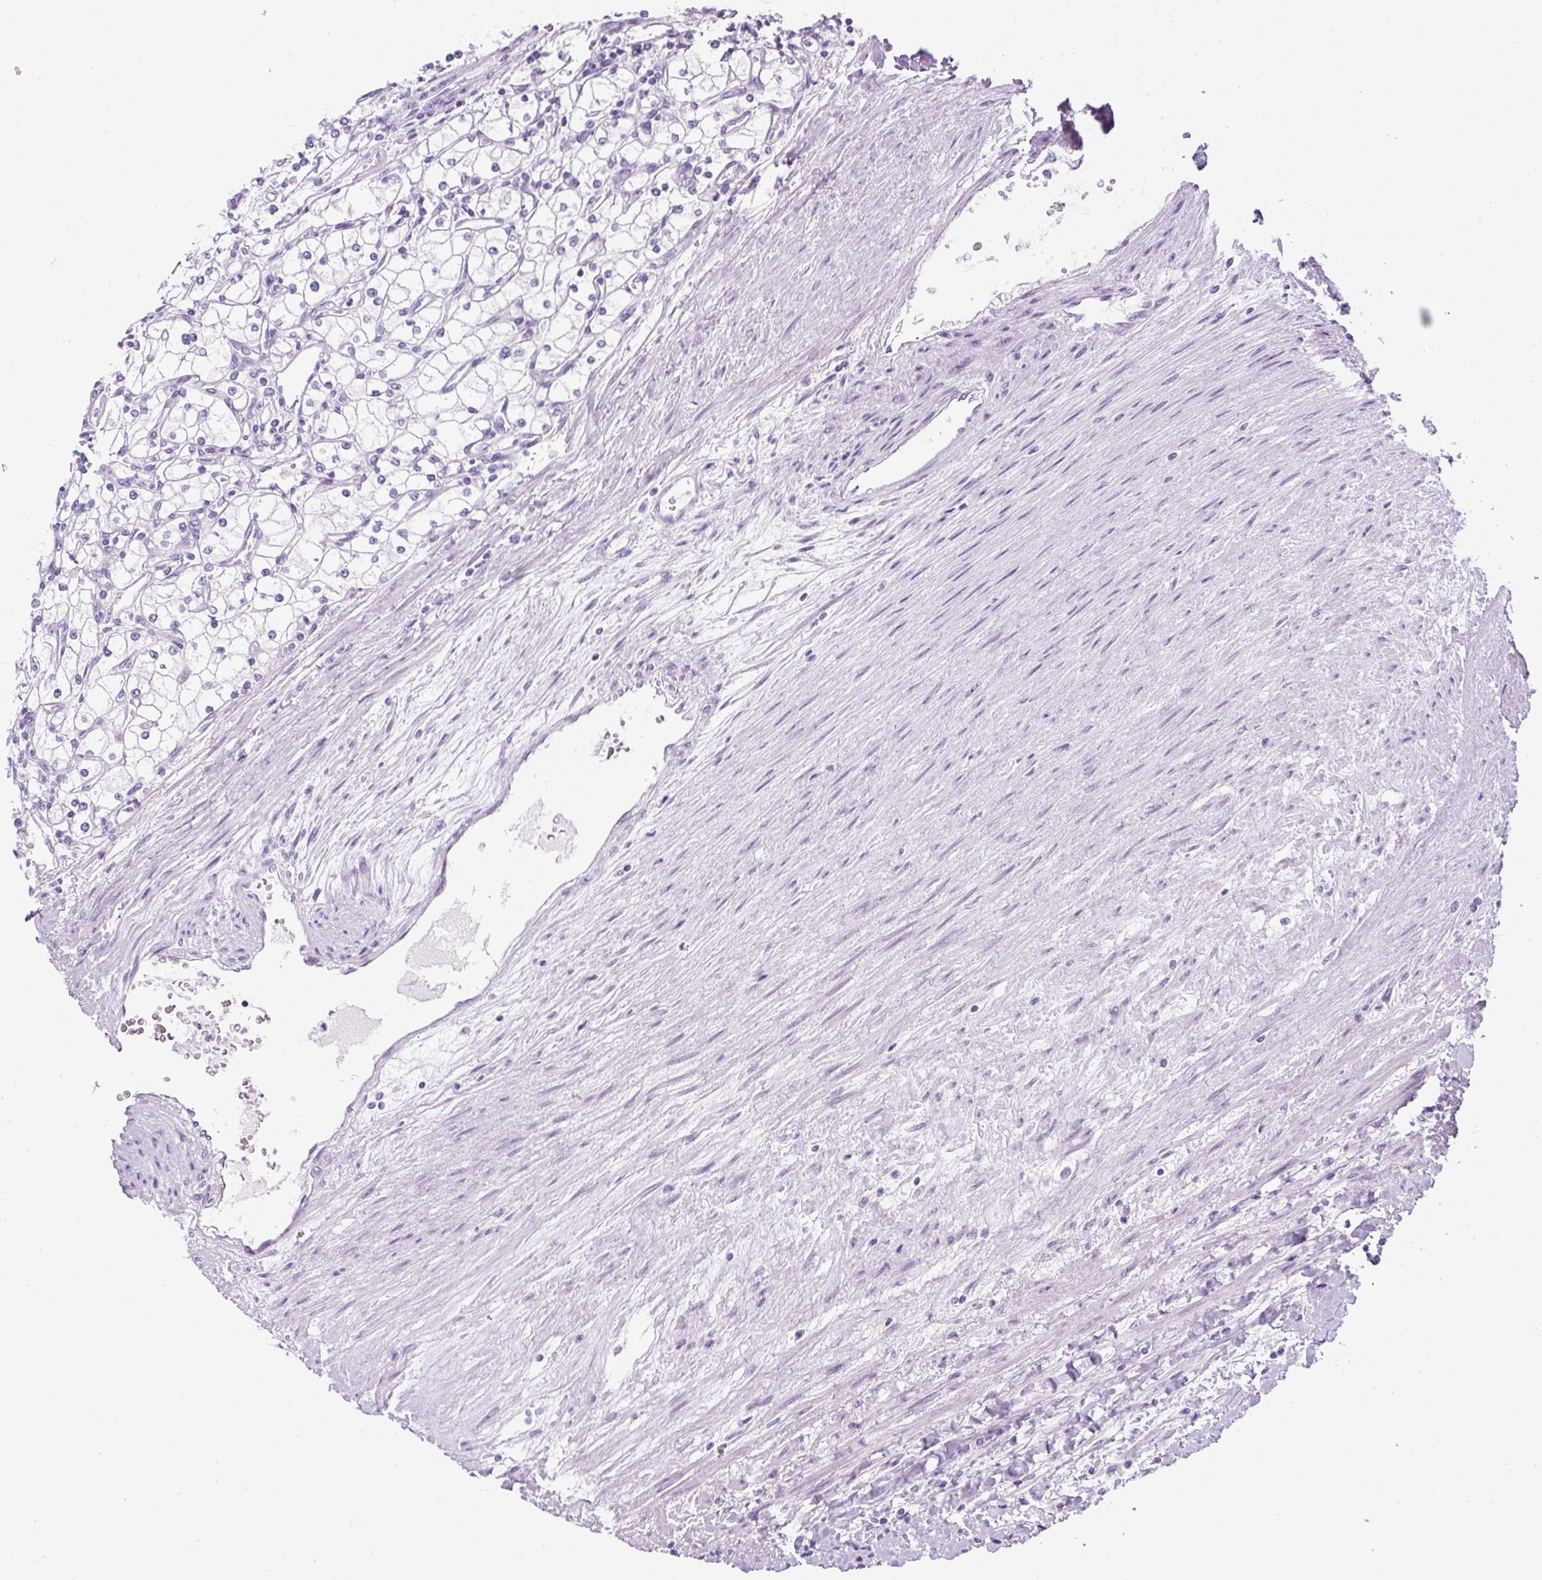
{"staining": {"intensity": "negative", "quantity": "none", "location": "none"}, "tissue": "renal cancer", "cell_type": "Tumor cells", "image_type": "cancer", "snomed": [{"axis": "morphology", "description": "Adenocarcinoma, NOS"}, {"axis": "topography", "description": "Kidney"}], "caption": "Renal adenocarcinoma stained for a protein using immunohistochemistry demonstrates no staining tumor cells.", "gene": "RHBDD2", "patient": {"sex": "male", "age": 80}}